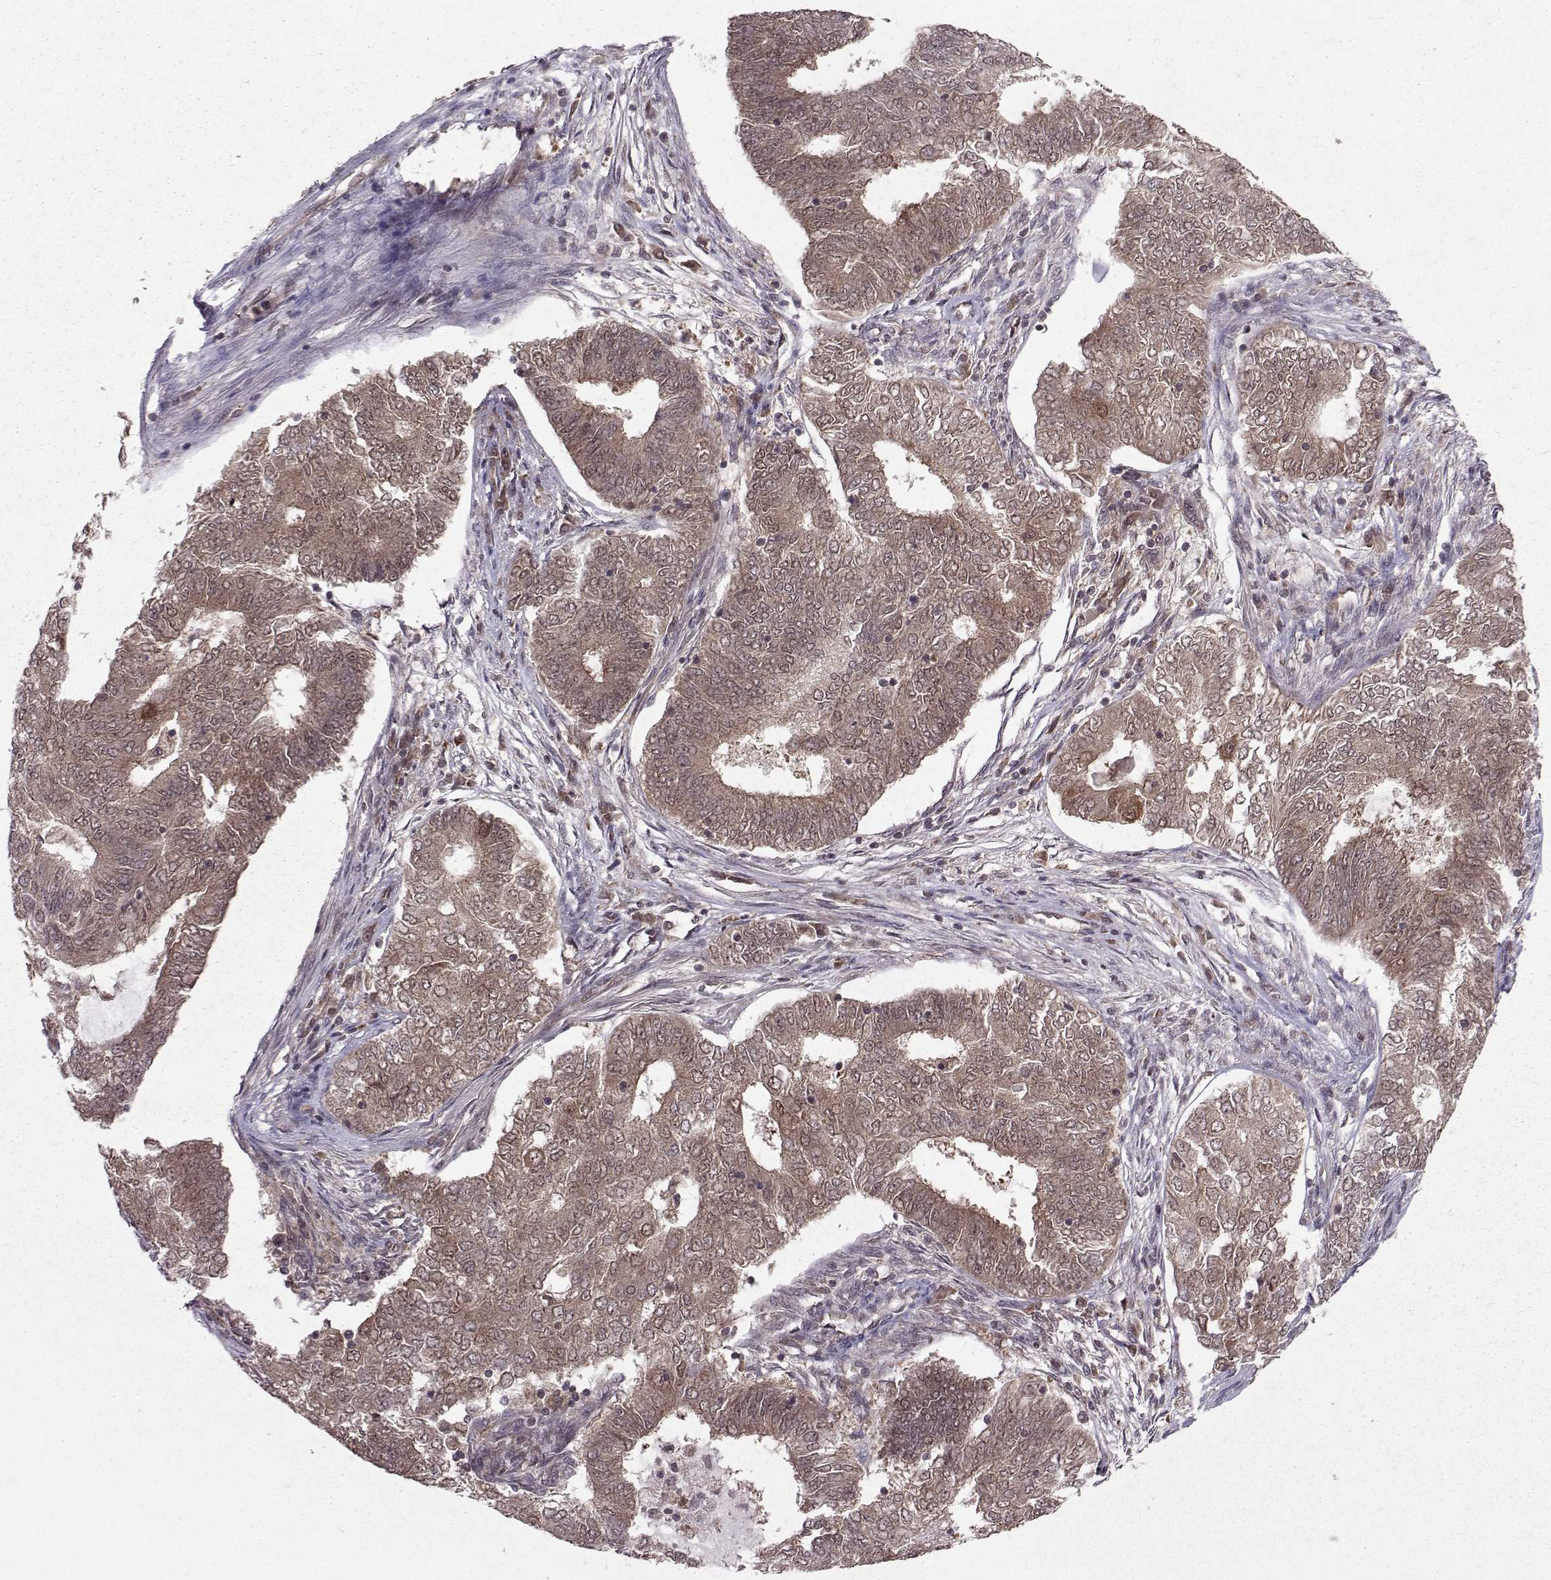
{"staining": {"intensity": "weak", "quantity": "25%-75%", "location": "cytoplasmic/membranous"}, "tissue": "endometrial cancer", "cell_type": "Tumor cells", "image_type": "cancer", "snomed": [{"axis": "morphology", "description": "Adenocarcinoma, NOS"}, {"axis": "topography", "description": "Endometrium"}], "caption": "Immunohistochemistry image of endometrial cancer stained for a protein (brown), which demonstrates low levels of weak cytoplasmic/membranous positivity in approximately 25%-75% of tumor cells.", "gene": "PPP2R2A", "patient": {"sex": "female", "age": 62}}